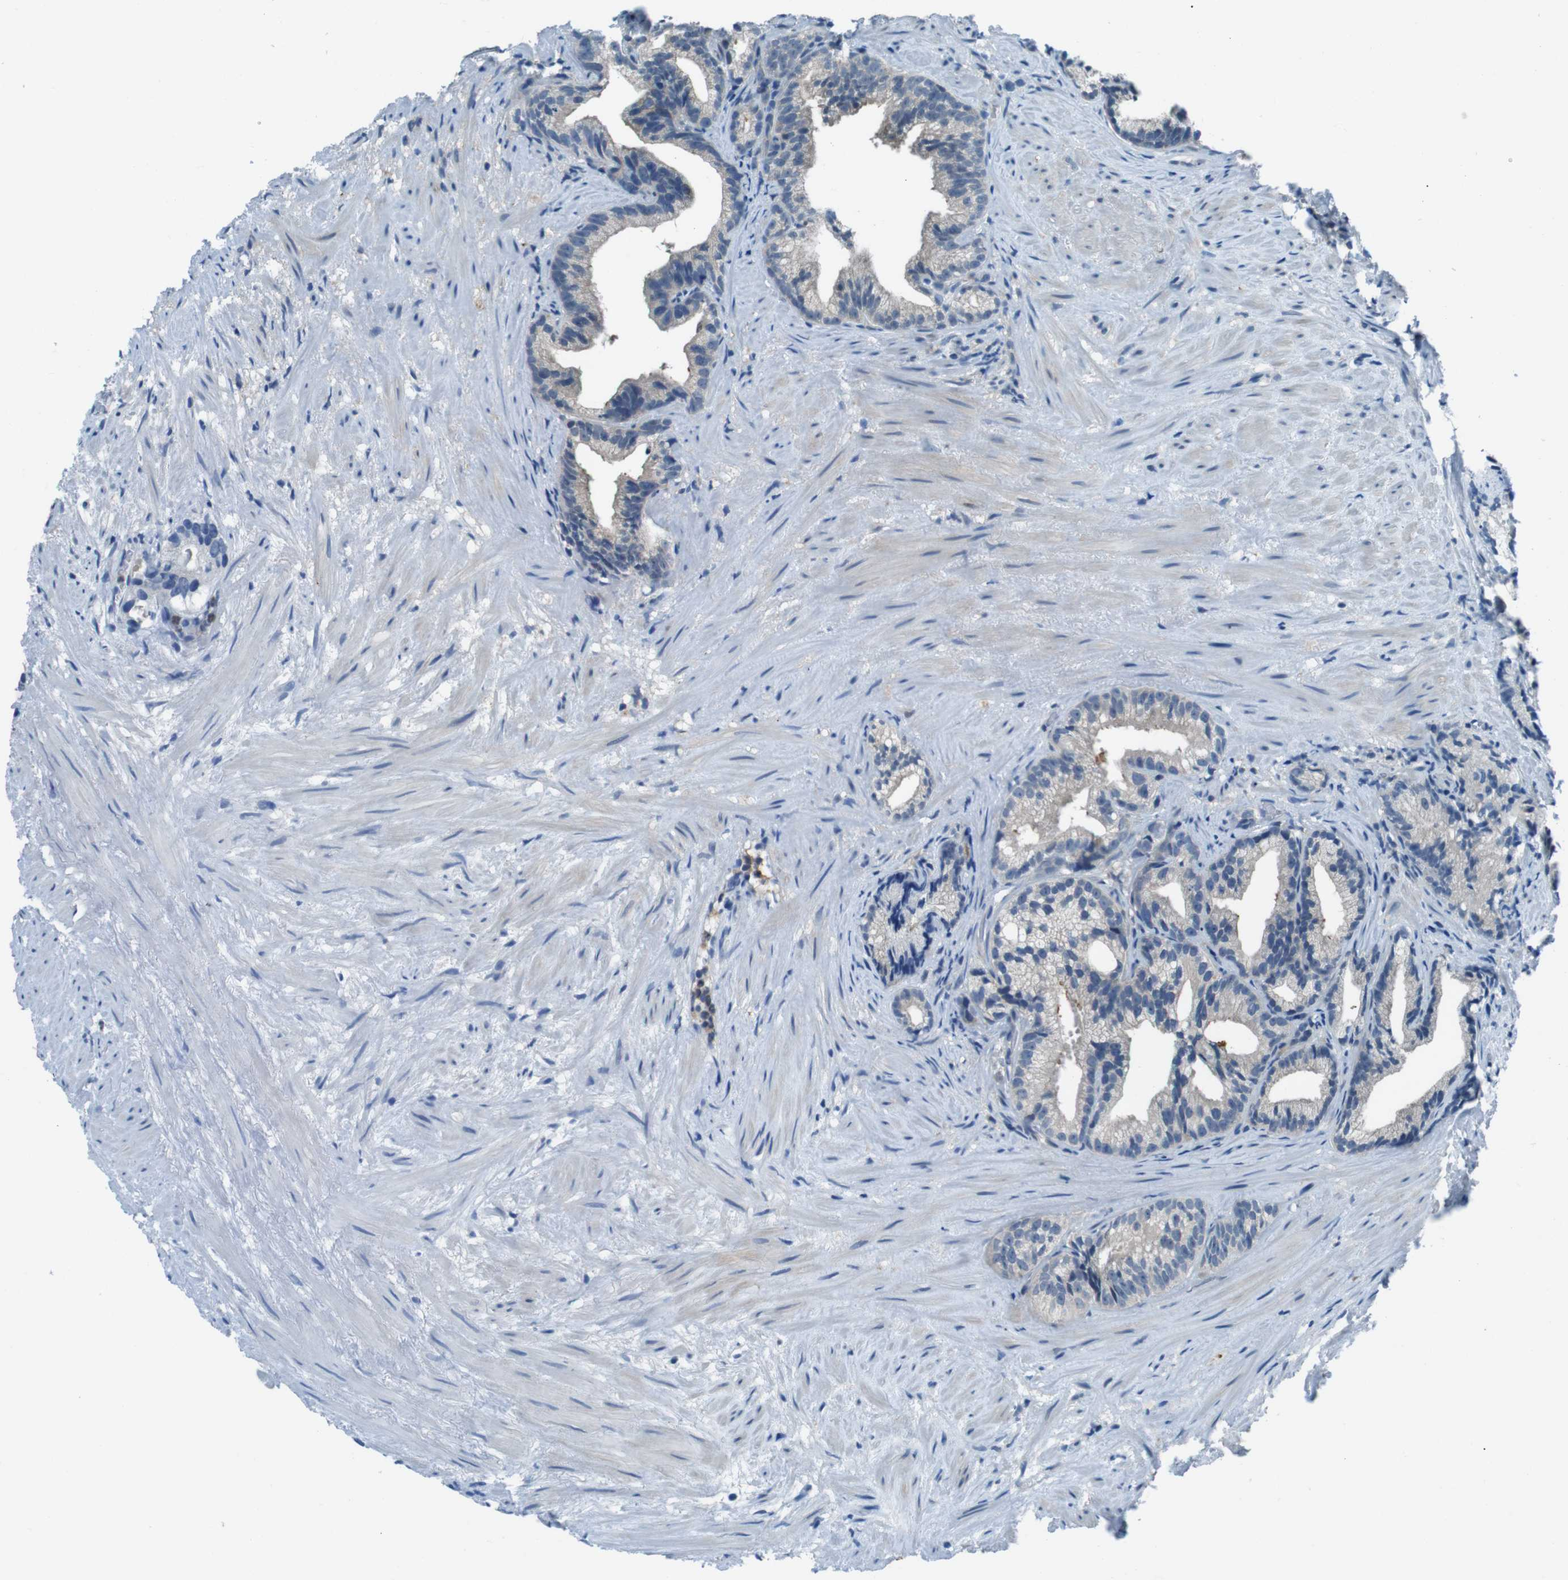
{"staining": {"intensity": "weak", "quantity": "<25%", "location": "cytoplasmic/membranous"}, "tissue": "prostate cancer", "cell_type": "Tumor cells", "image_type": "cancer", "snomed": [{"axis": "morphology", "description": "Adenocarcinoma, Low grade"}, {"axis": "topography", "description": "Prostate"}], "caption": "A high-resolution histopathology image shows immunohistochemistry (IHC) staining of prostate cancer, which shows no significant staining in tumor cells.", "gene": "NANOS2", "patient": {"sex": "male", "age": 89}}